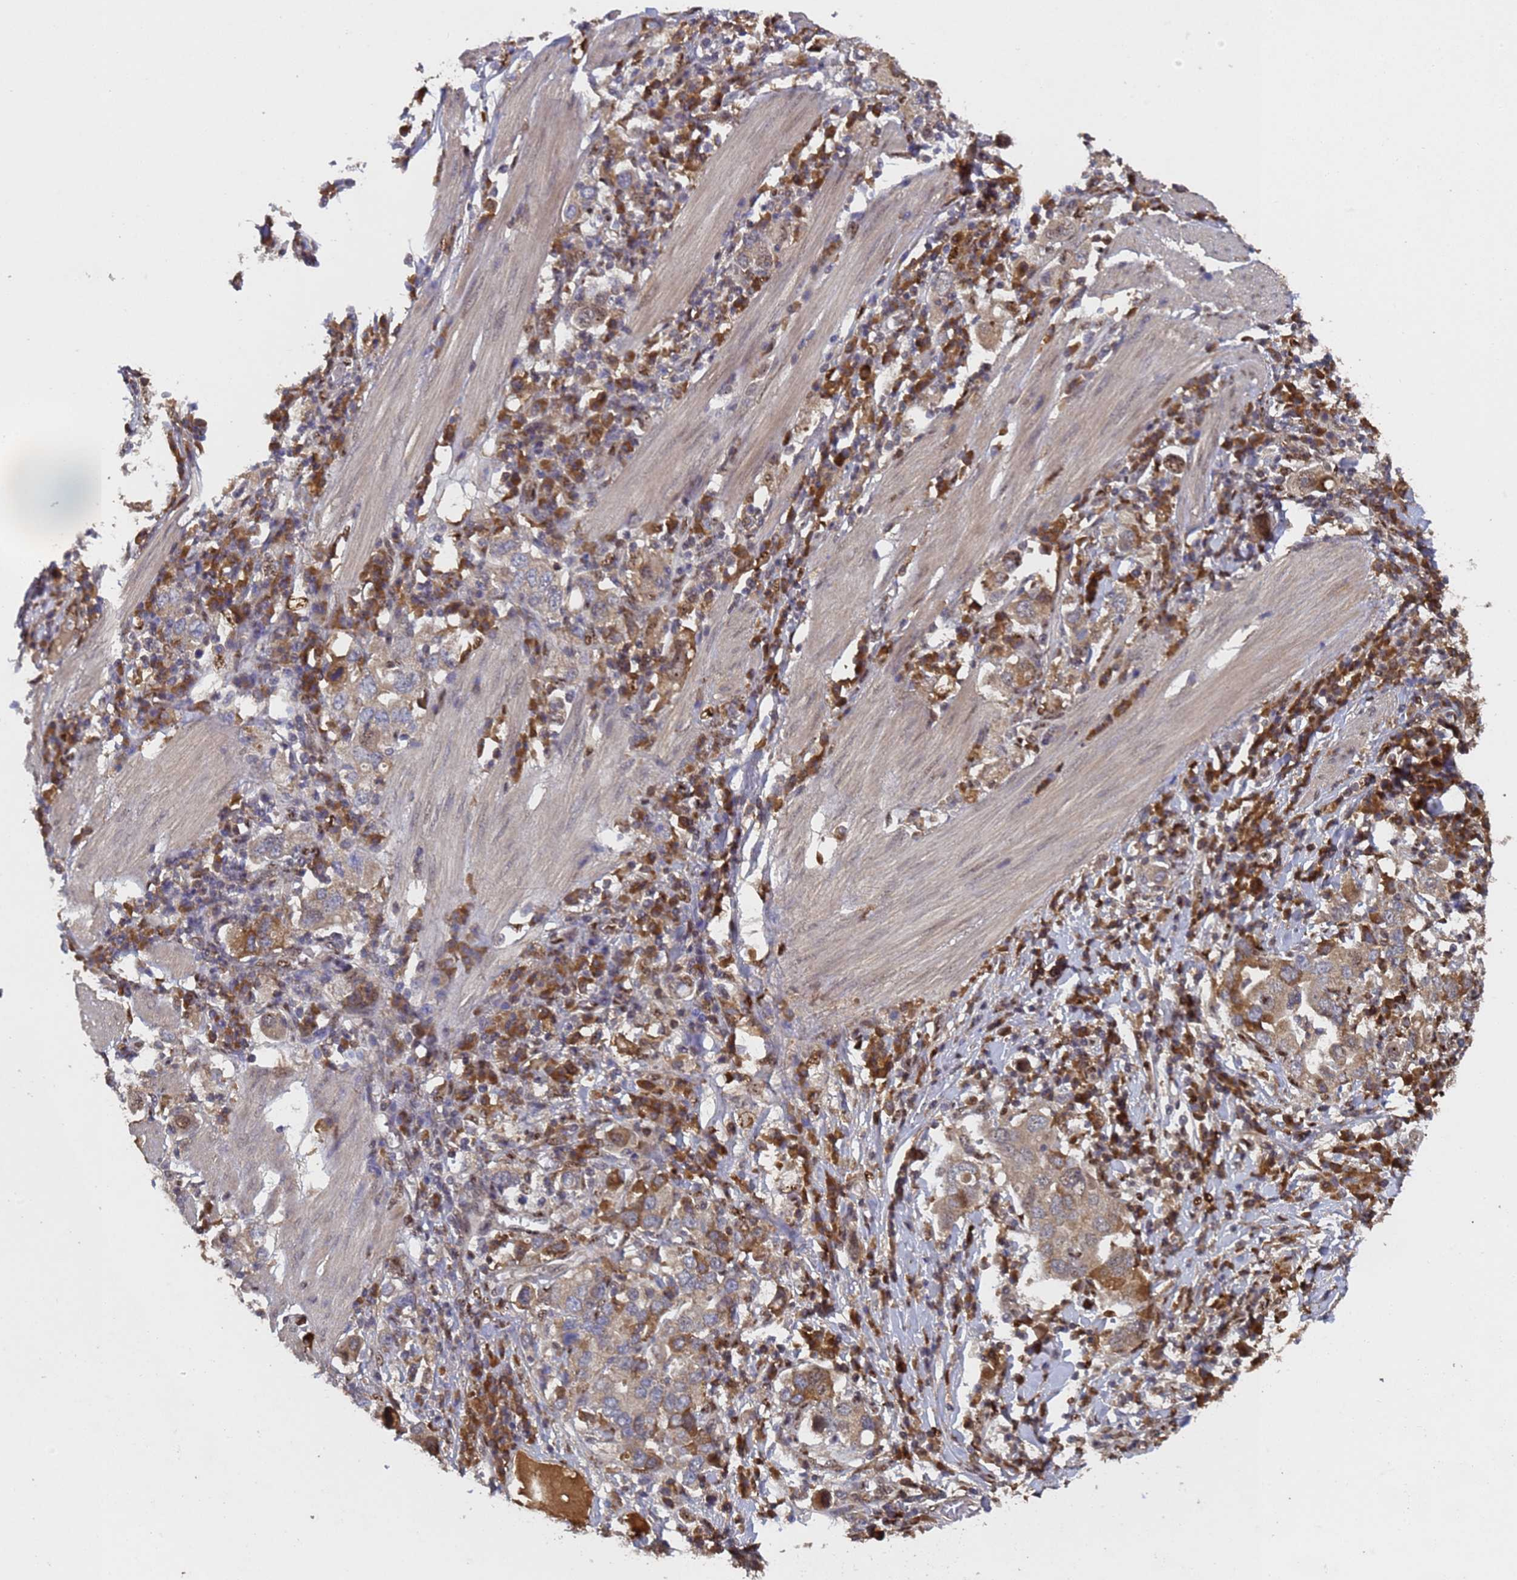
{"staining": {"intensity": "moderate", "quantity": "<25%", "location": "cytoplasmic/membranous"}, "tissue": "stomach cancer", "cell_type": "Tumor cells", "image_type": "cancer", "snomed": [{"axis": "morphology", "description": "Adenocarcinoma, NOS"}, {"axis": "topography", "description": "Stomach, upper"}], "caption": "Immunohistochemistry (IHC) micrograph of stomach cancer (adenocarcinoma) stained for a protein (brown), which reveals low levels of moderate cytoplasmic/membranous expression in about <25% of tumor cells.", "gene": "SECISBP2", "patient": {"sex": "male", "age": 62}}